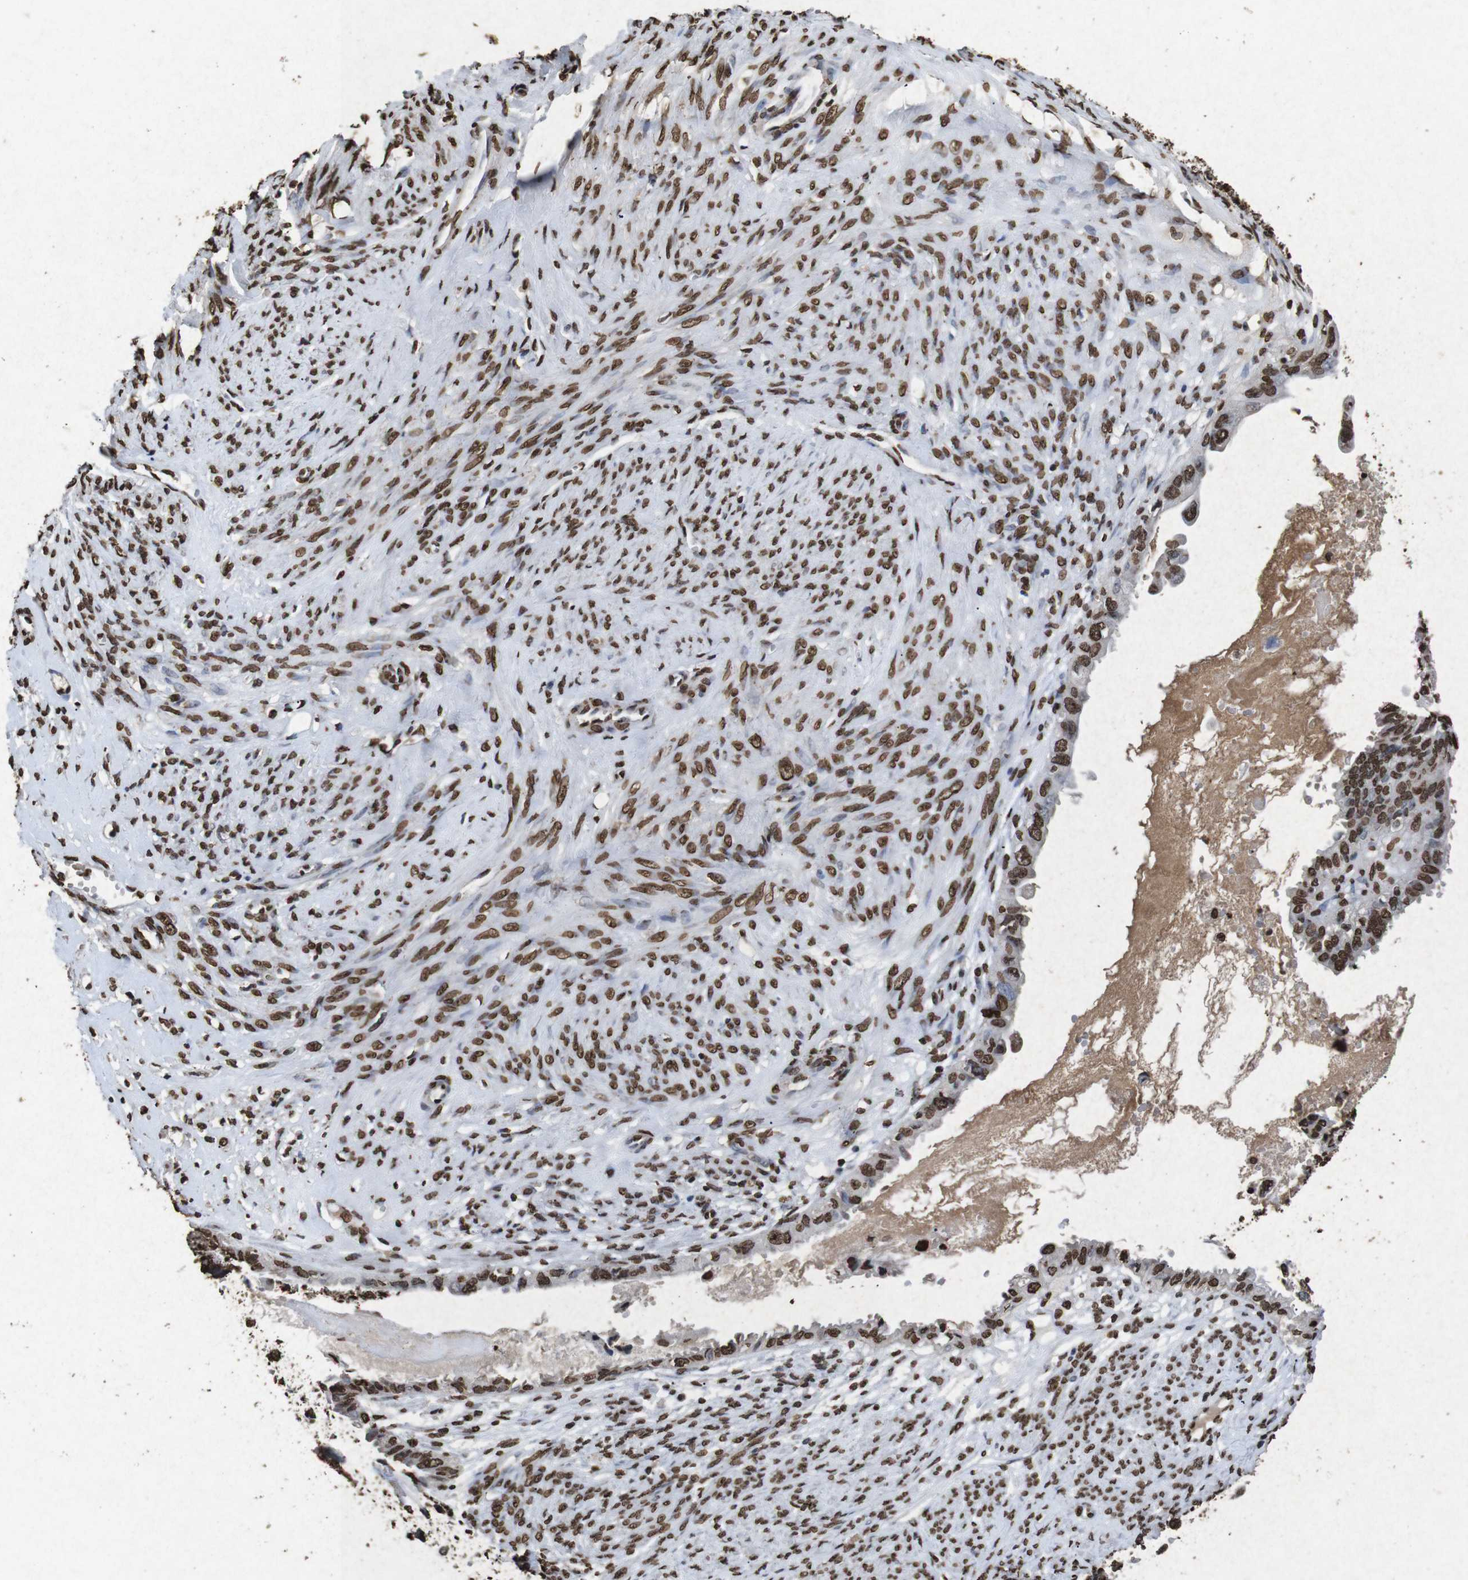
{"staining": {"intensity": "strong", "quantity": ">75%", "location": "nuclear"}, "tissue": "cervical cancer", "cell_type": "Tumor cells", "image_type": "cancer", "snomed": [{"axis": "morphology", "description": "Normal tissue, NOS"}, {"axis": "morphology", "description": "Adenocarcinoma, NOS"}, {"axis": "topography", "description": "Cervix"}, {"axis": "topography", "description": "Endometrium"}], "caption": "This is a micrograph of immunohistochemistry staining of cervical cancer, which shows strong positivity in the nuclear of tumor cells.", "gene": "MDM2", "patient": {"sex": "female", "age": 86}}